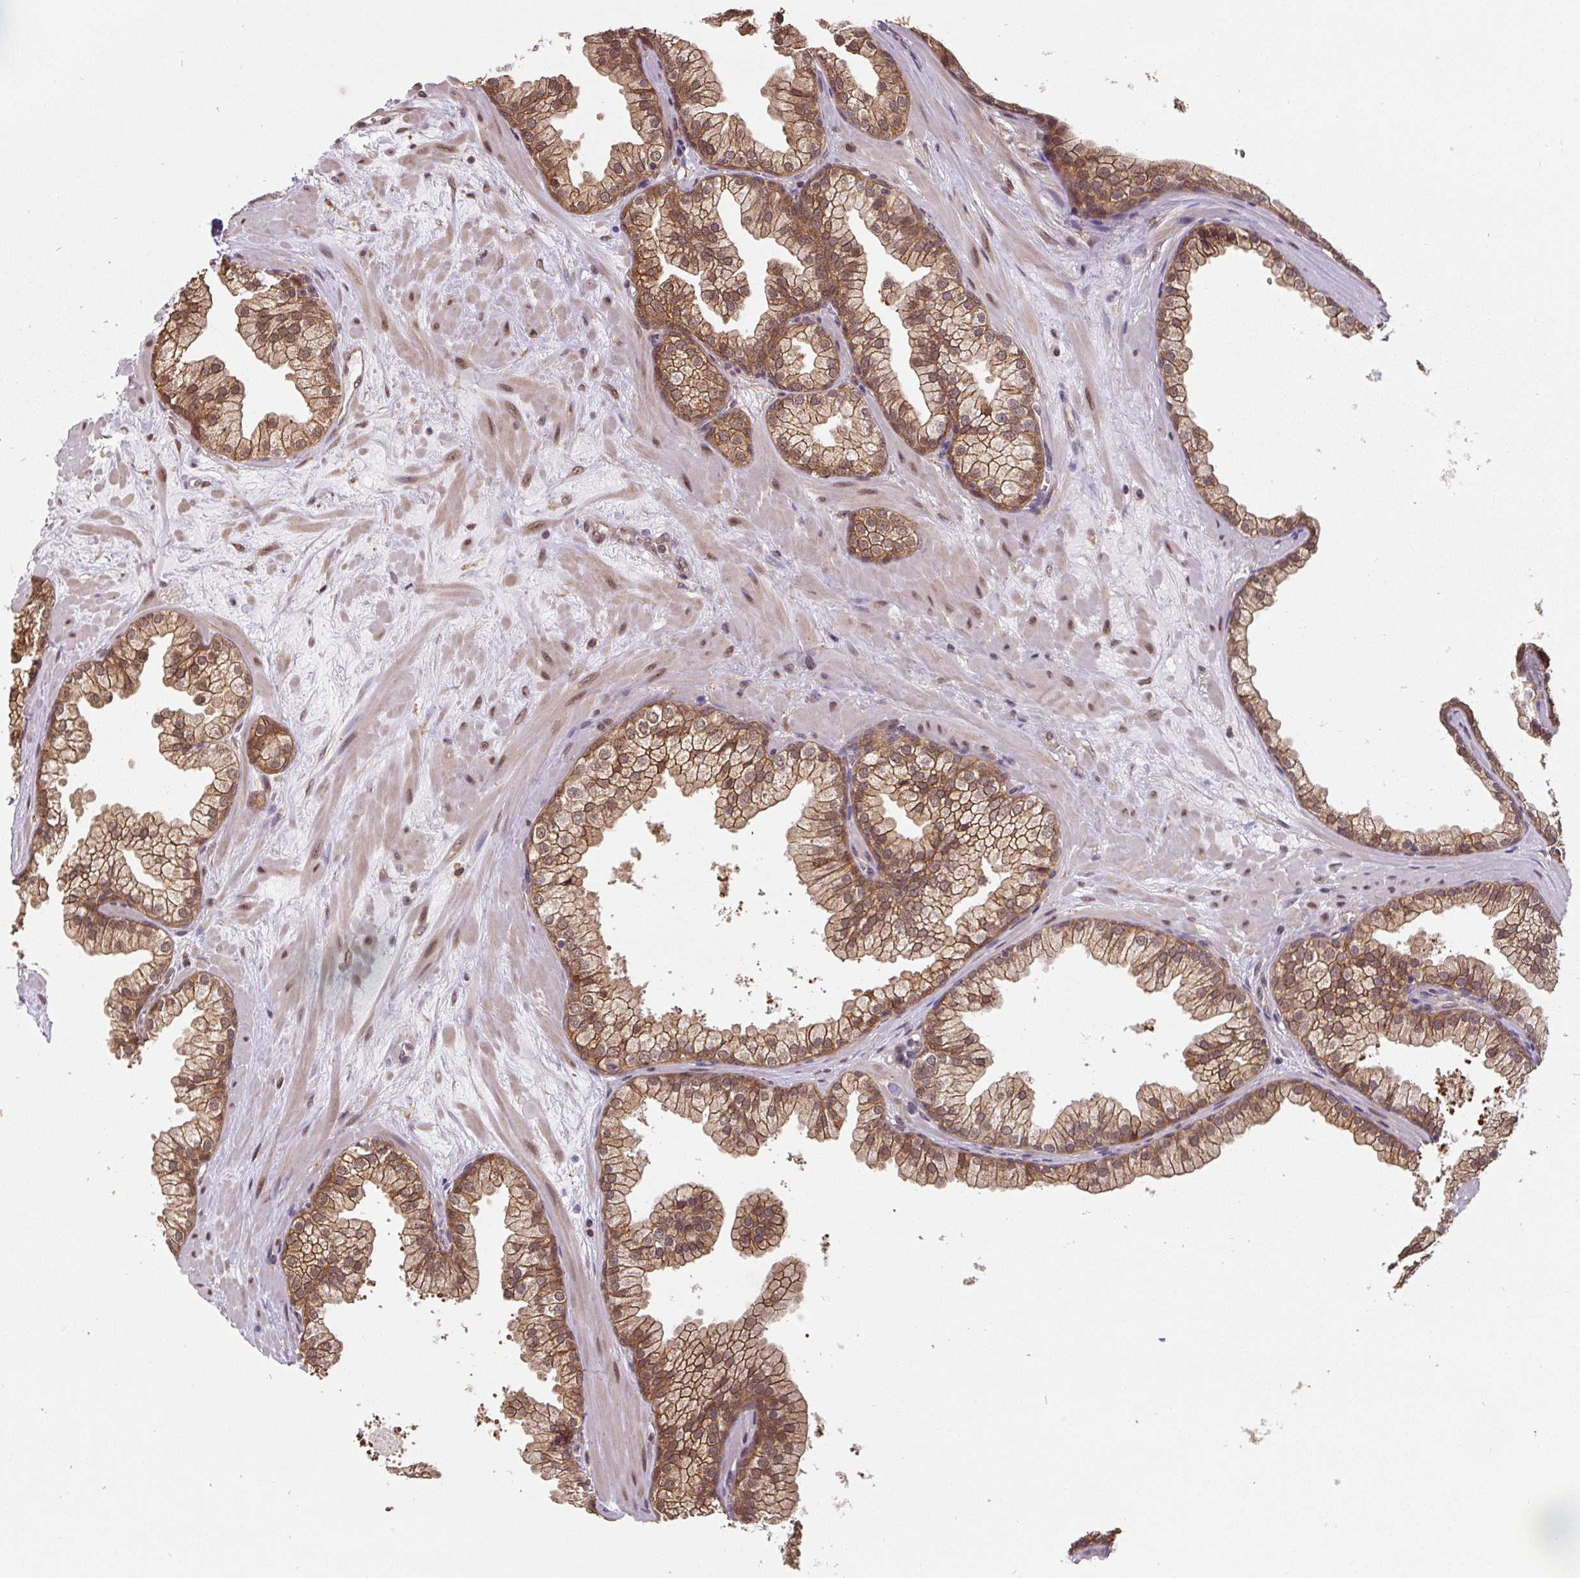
{"staining": {"intensity": "moderate", "quantity": ">75%", "location": "cytoplasmic/membranous,nuclear"}, "tissue": "prostate", "cell_type": "Glandular cells", "image_type": "normal", "snomed": [{"axis": "morphology", "description": "Normal tissue, NOS"}, {"axis": "topography", "description": "Prostate"}, {"axis": "topography", "description": "Peripheral nerve tissue"}], "caption": "Immunohistochemistry (IHC) histopathology image of normal human prostate stained for a protein (brown), which displays medium levels of moderate cytoplasmic/membranous,nuclear positivity in approximately >75% of glandular cells.", "gene": "ST13", "patient": {"sex": "male", "age": 61}}